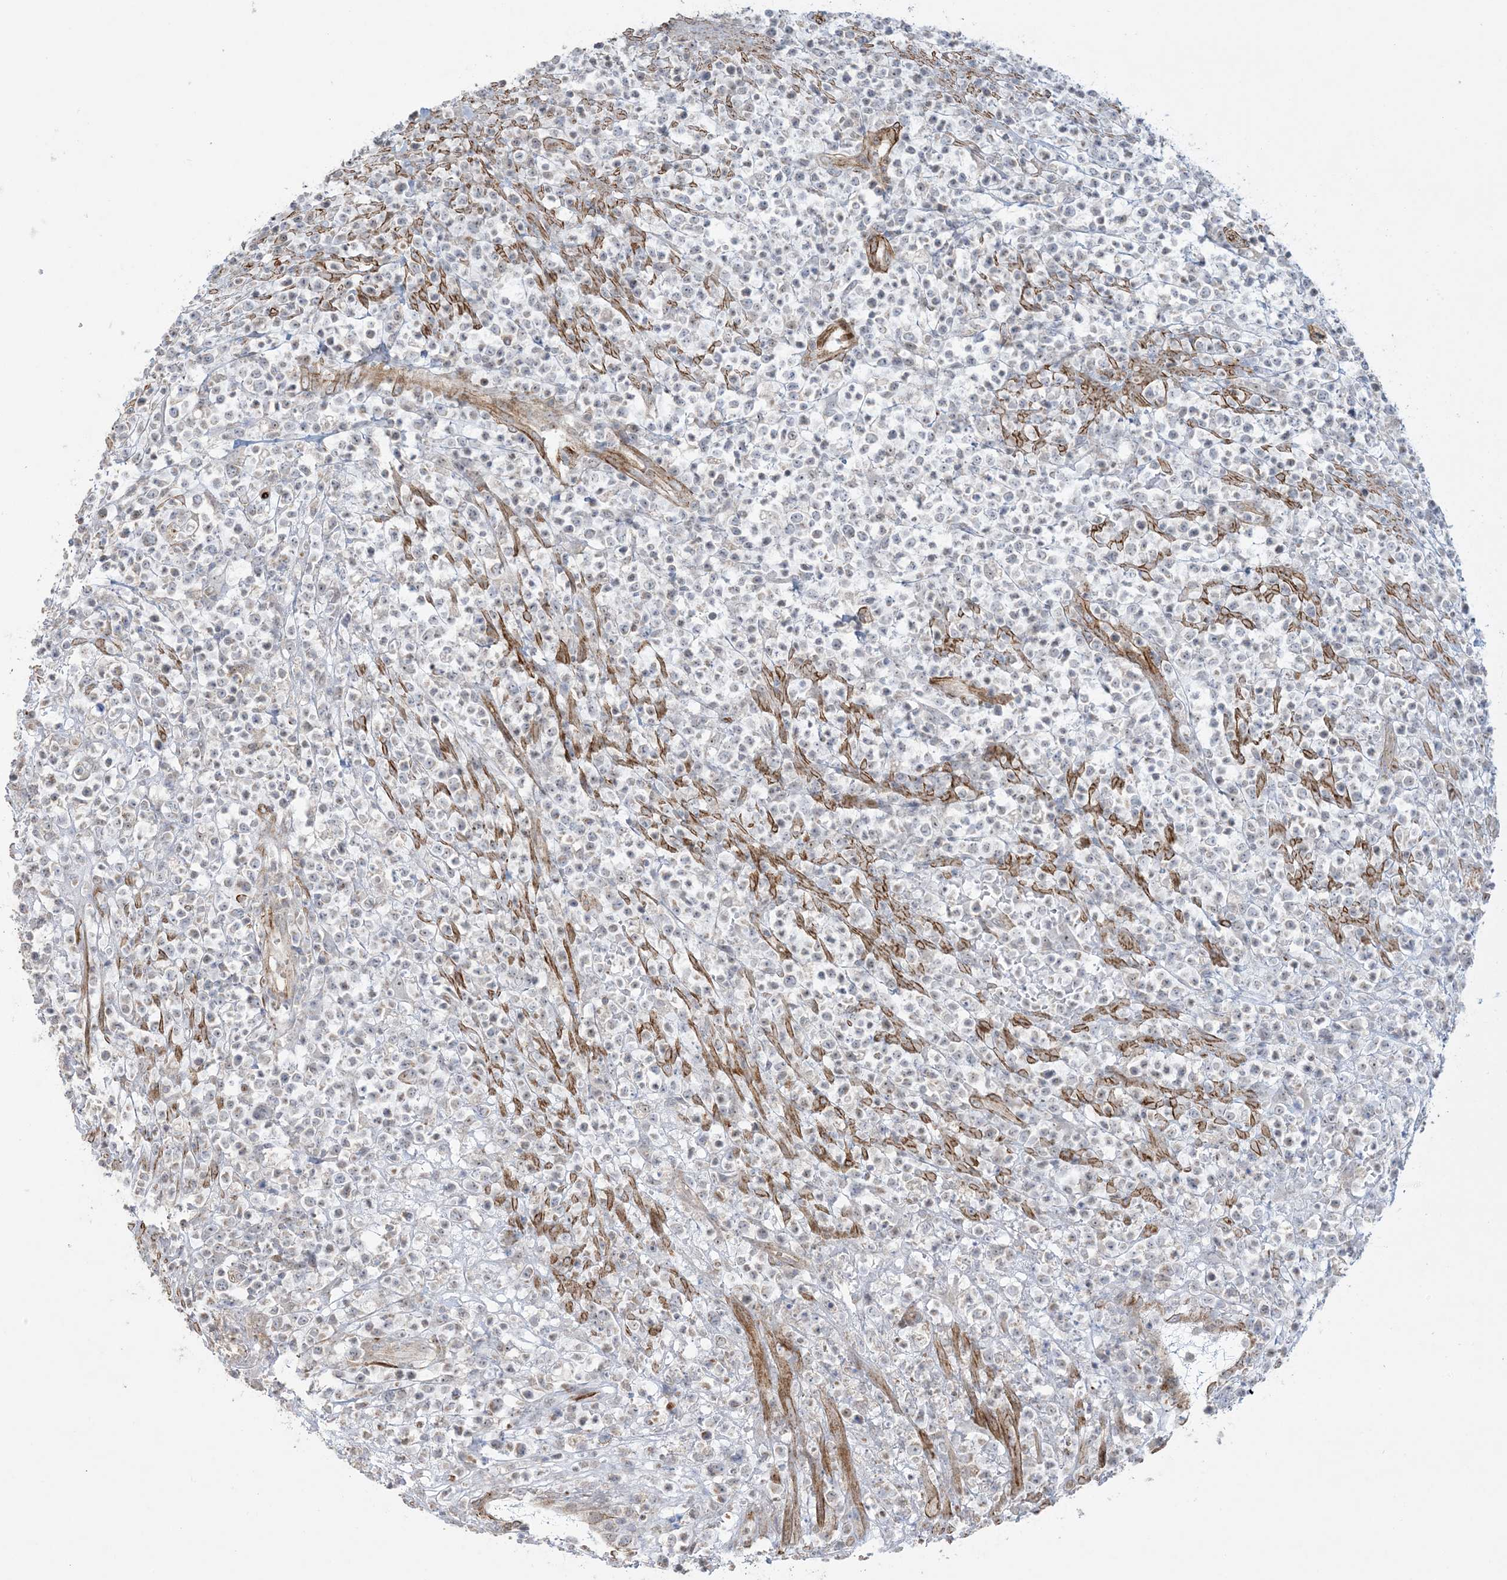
{"staining": {"intensity": "negative", "quantity": "none", "location": "none"}, "tissue": "lymphoma", "cell_type": "Tumor cells", "image_type": "cancer", "snomed": [{"axis": "morphology", "description": "Malignant lymphoma, non-Hodgkin's type, High grade"}, {"axis": "topography", "description": "Colon"}], "caption": "High magnification brightfield microscopy of malignant lymphoma, non-Hodgkin's type (high-grade) stained with DAB (3,3'-diaminobenzidine) (brown) and counterstained with hematoxylin (blue): tumor cells show no significant expression.", "gene": "AGA", "patient": {"sex": "female", "age": 53}}